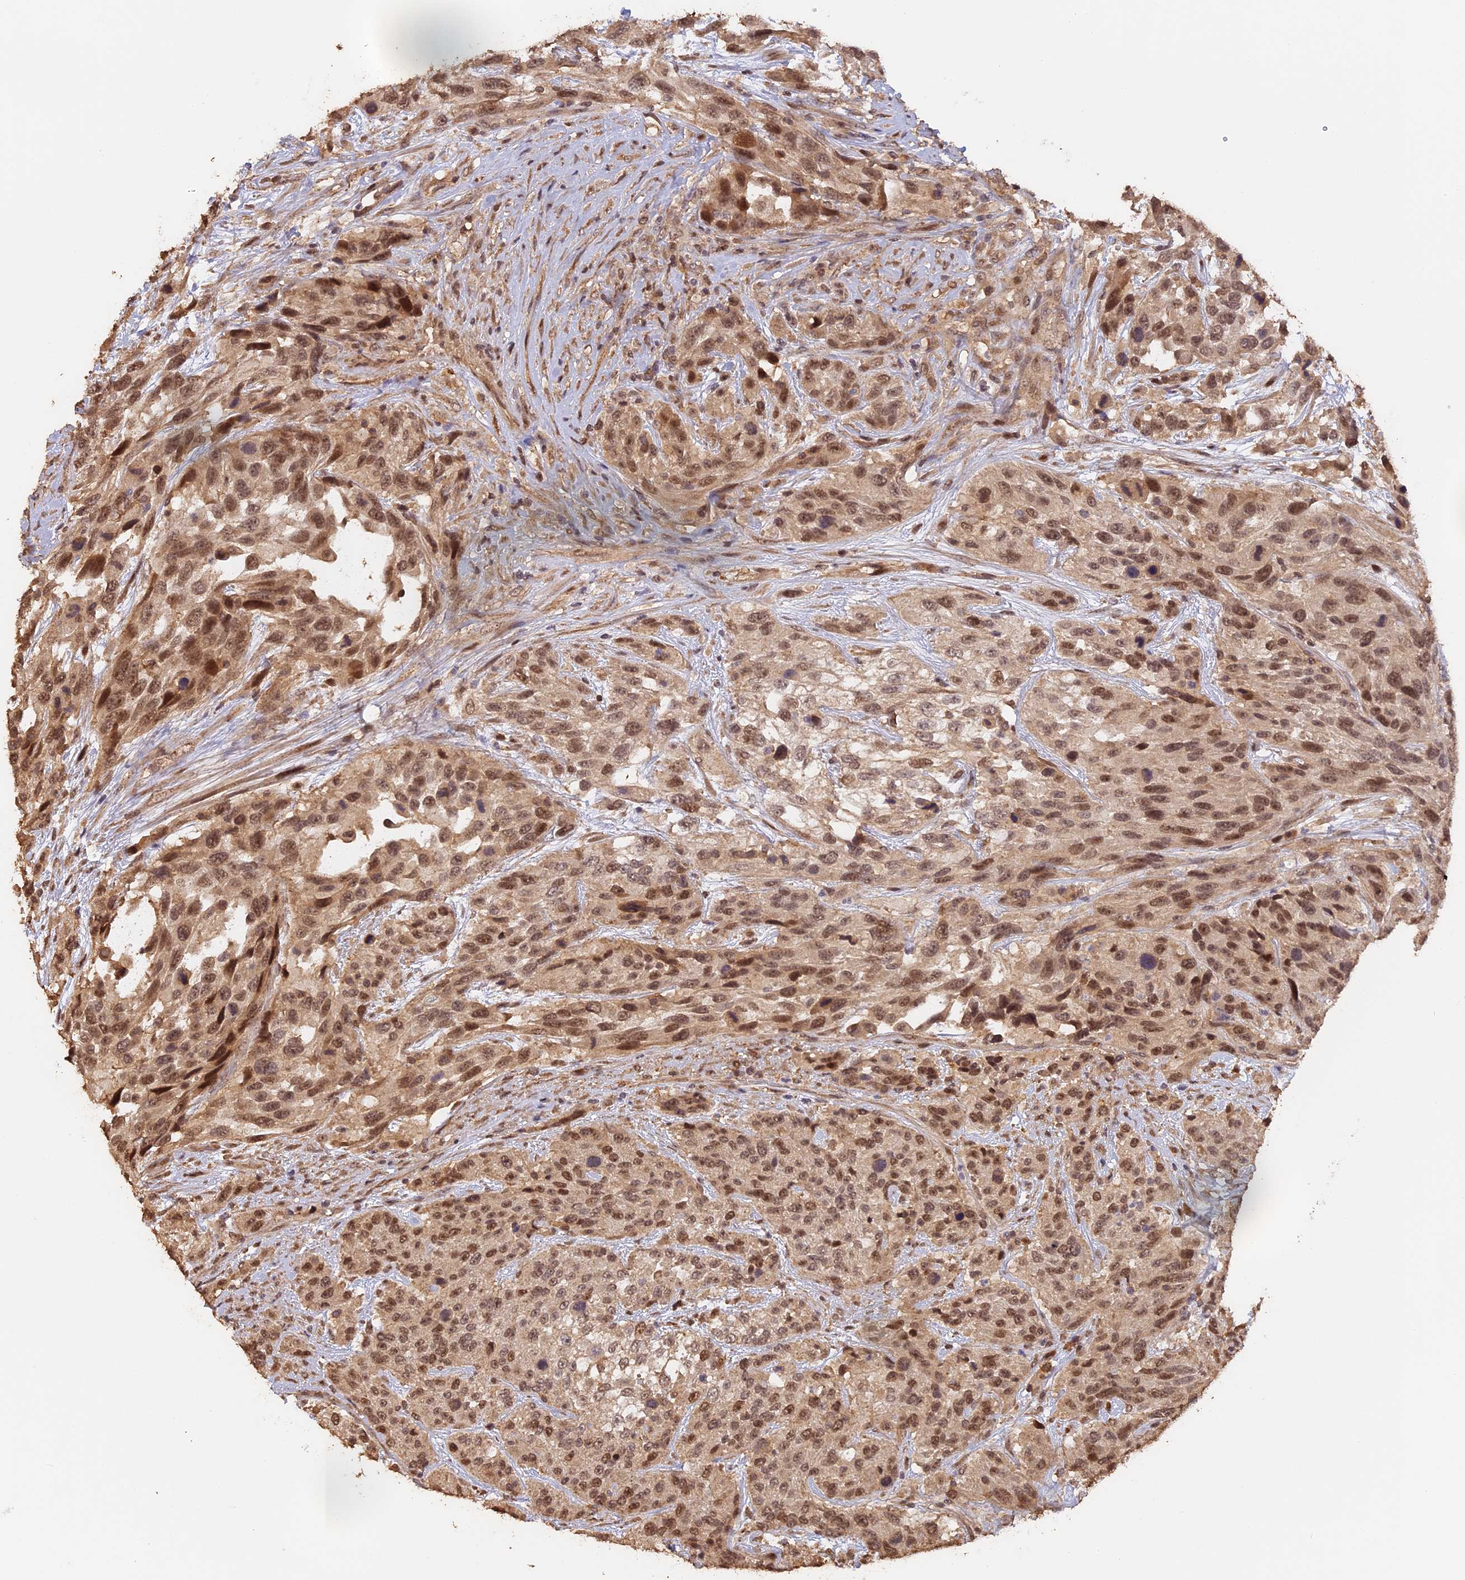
{"staining": {"intensity": "moderate", "quantity": ">75%", "location": "cytoplasmic/membranous,nuclear"}, "tissue": "urothelial cancer", "cell_type": "Tumor cells", "image_type": "cancer", "snomed": [{"axis": "morphology", "description": "Urothelial carcinoma, High grade"}, {"axis": "topography", "description": "Urinary bladder"}], "caption": "Immunohistochemistry (DAB (3,3'-diaminobenzidine)) staining of urothelial cancer shows moderate cytoplasmic/membranous and nuclear protein positivity in approximately >75% of tumor cells.", "gene": "MYBL2", "patient": {"sex": "female", "age": 70}}